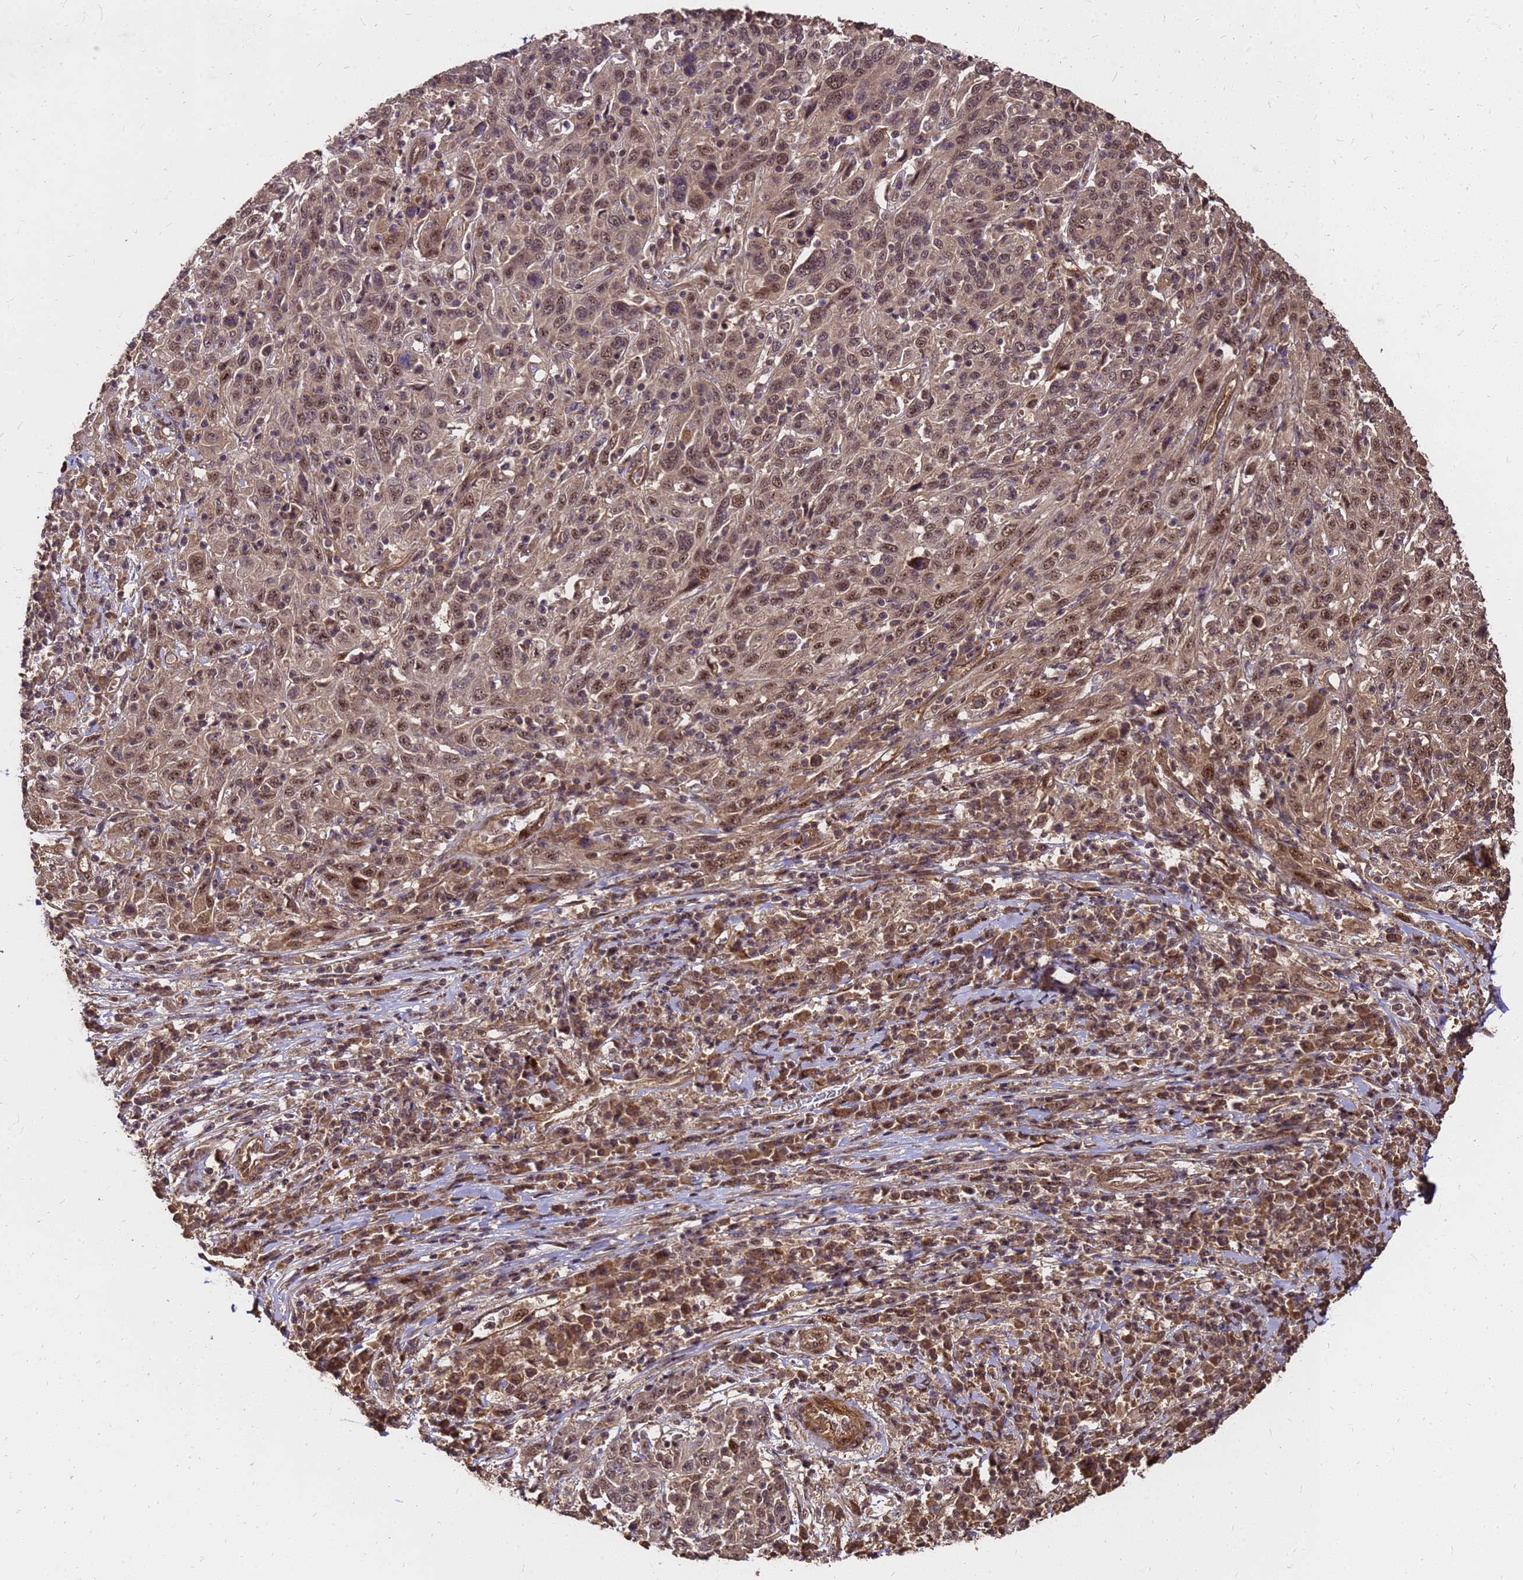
{"staining": {"intensity": "moderate", "quantity": "25%-75%", "location": "cytoplasmic/membranous,nuclear"}, "tissue": "cervical cancer", "cell_type": "Tumor cells", "image_type": "cancer", "snomed": [{"axis": "morphology", "description": "Squamous cell carcinoma, NOS"}, {"axis": "topography", "description": "Cervix"}], "caption": "There is medium levels of moderate cytoplasmic/membranous and nuclear expression in tumor cells of cervical squamous cell carcinoma, as demonstrated by immunohistochemical staining (brown color).", "gene": "GPATCH8", "patient": {"sex": "female", "age": 46}}